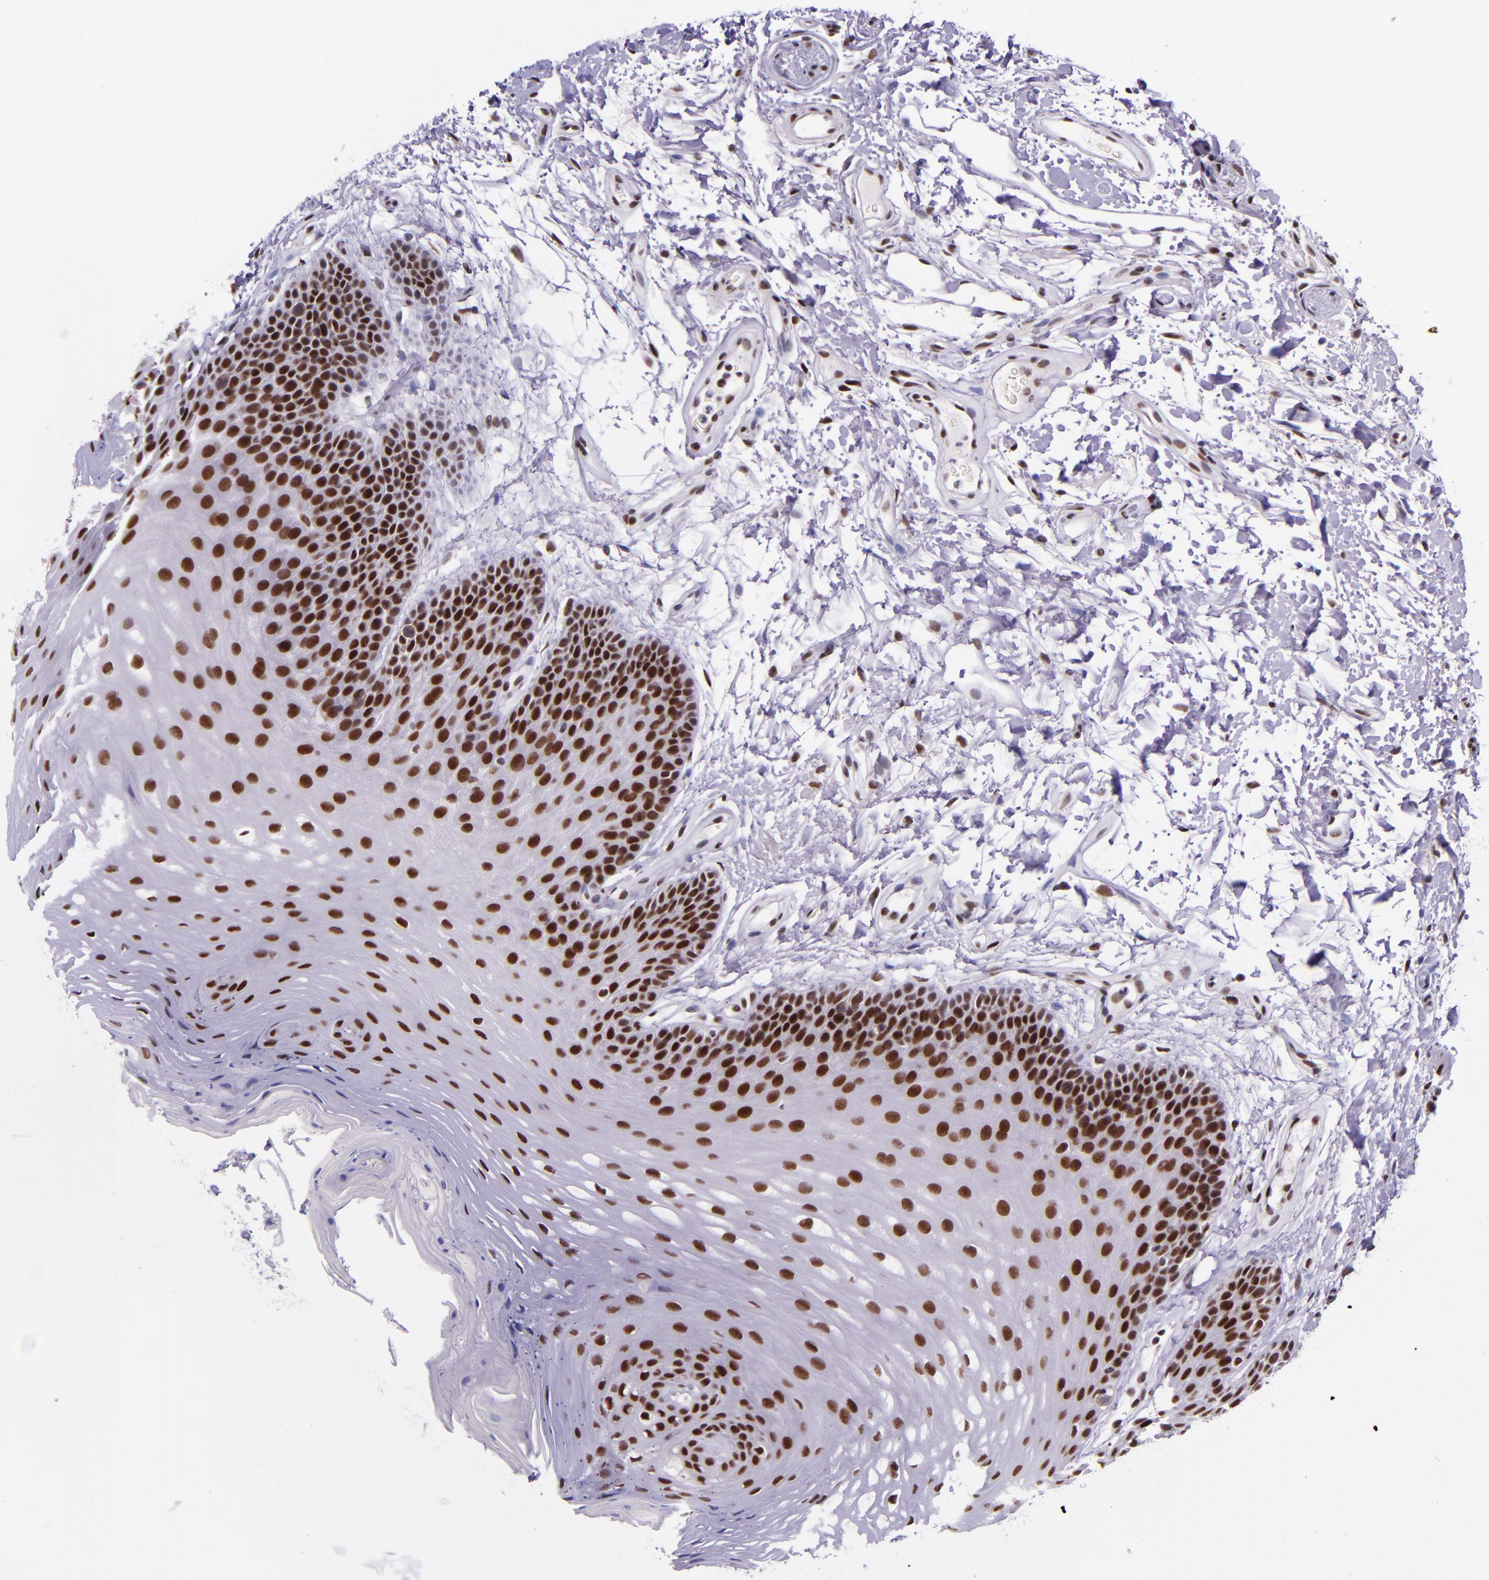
{"staining": {"intensity": "strong", "quantity": ">75%", "location": "nuclear"}, "tissue": "oral mucosa", "cell_type": "Squamous epithelial cells", "image_type": "normal", "snomed": [{"axis": "morphology", "description": "Normal tissue, NOS"}, {"axis": "topography", "description": "Oral tissue"}], "caption": "This image reveals unremarkable oral mucosa stained with immunohistochemistry (IHC) to label a protein in brown. The nuclear of squamous epithelial cells show strong positivity for the protein. Nuclei are counter-stained blue.", "gene": "GPKOW", "patient": {"sex": "male", "age": 62}}